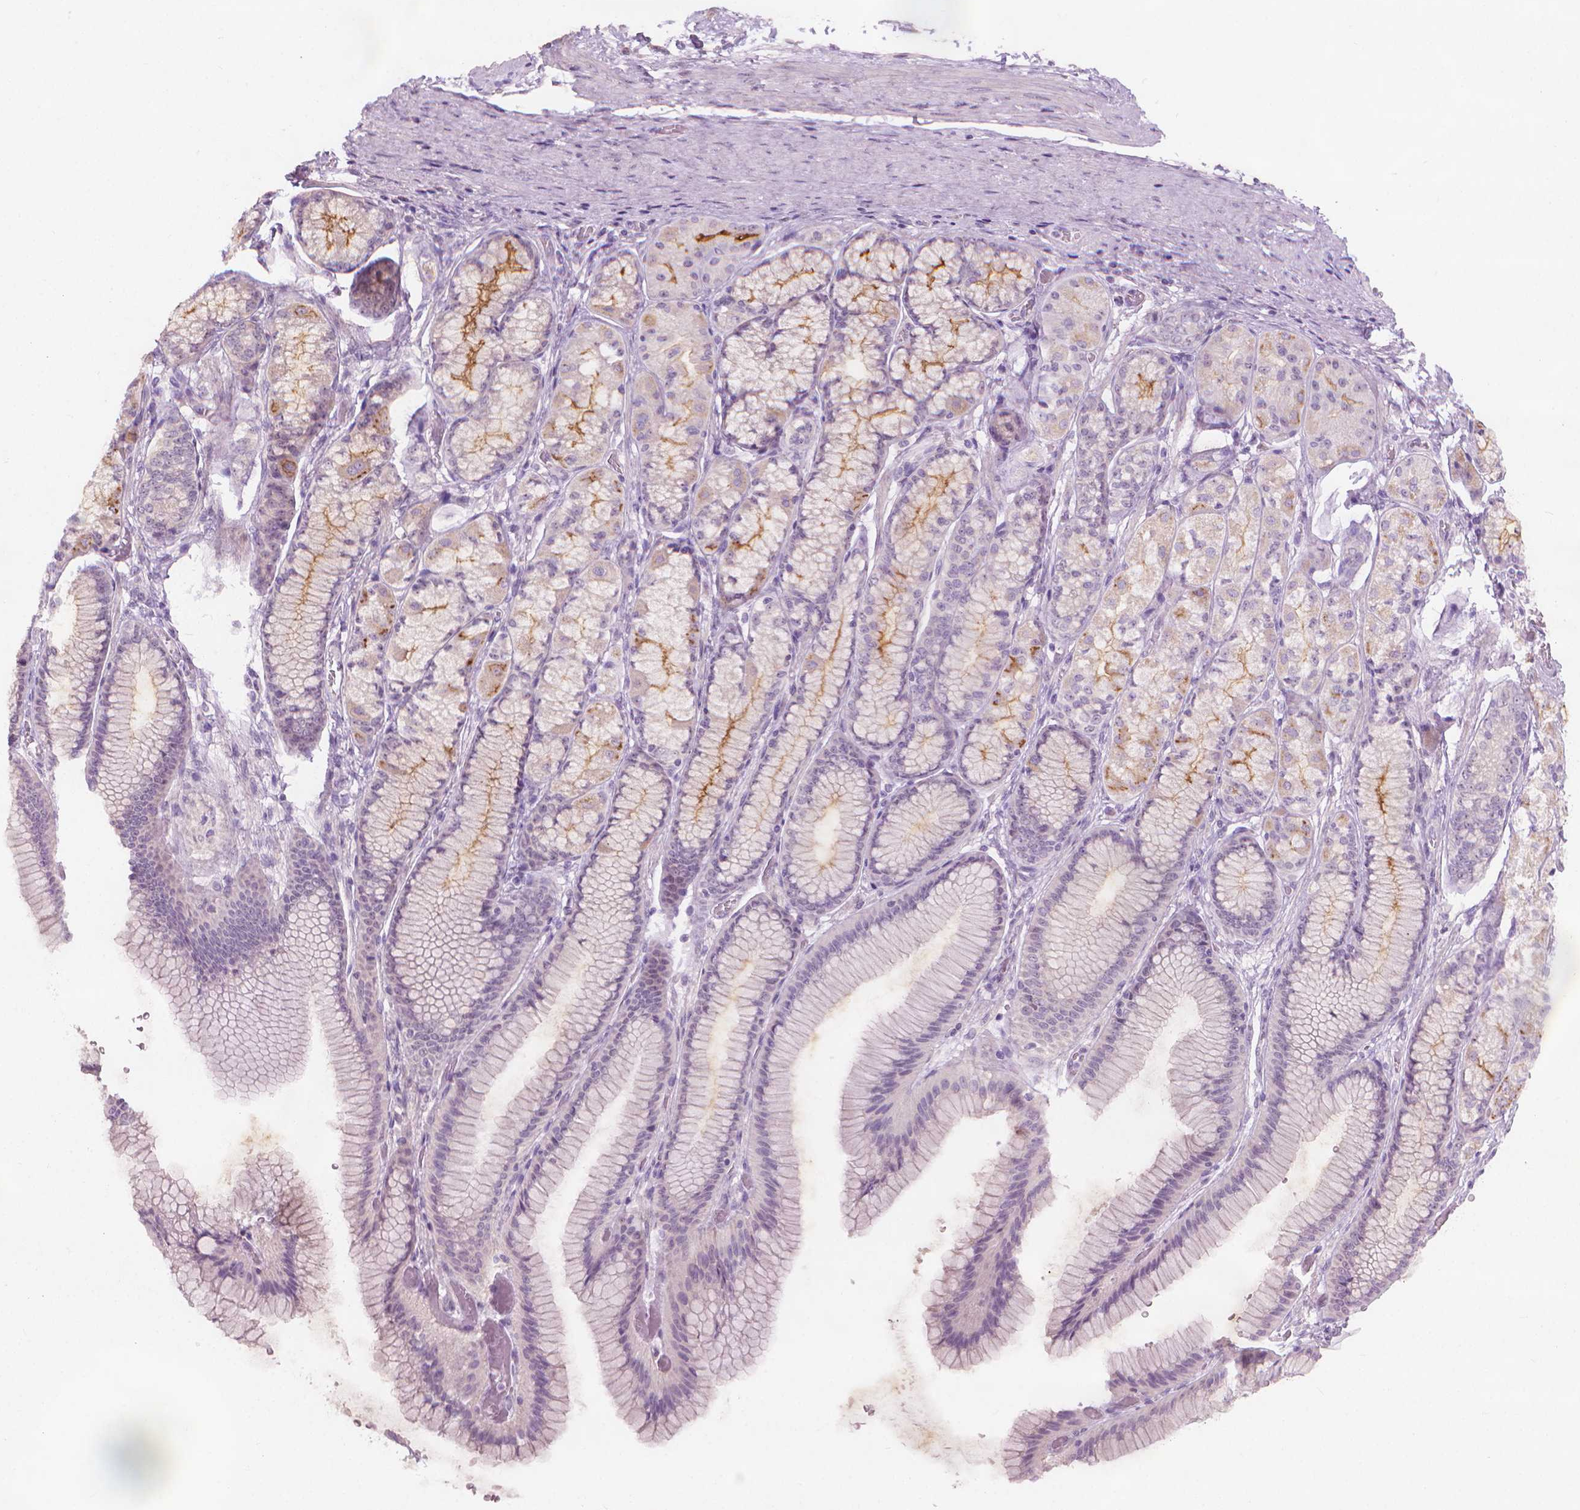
{"staining": {"intensity": "weak", "quantity": "<25%", "location": "cytoplasmic/membranous"}, "tissue": "stomach", "cell_type": "Glandular cells", "image_type": "normal", "snomed": [{"axis": "morphology", "description": "Normal tissue, NOS"}, {"axis": "morphology", "description": "Adenocarcinoma, NOS"}, {"axis": "morphology", "description": "Adenocarcinoma, High grade"}, {"axis": "topography", "description": "Stomach, upper"}, {"axis": "topography", "description": "Stomach"}], "caption": "A photomicrograph of stomach stained for a protein reveals no brown staining in glandular cells. (Immunohistochemistry (ihc), brightfield microscopy, high magnification).", "gene": "GPRC5A", "patient": {"sex": "female", "age": 65}}